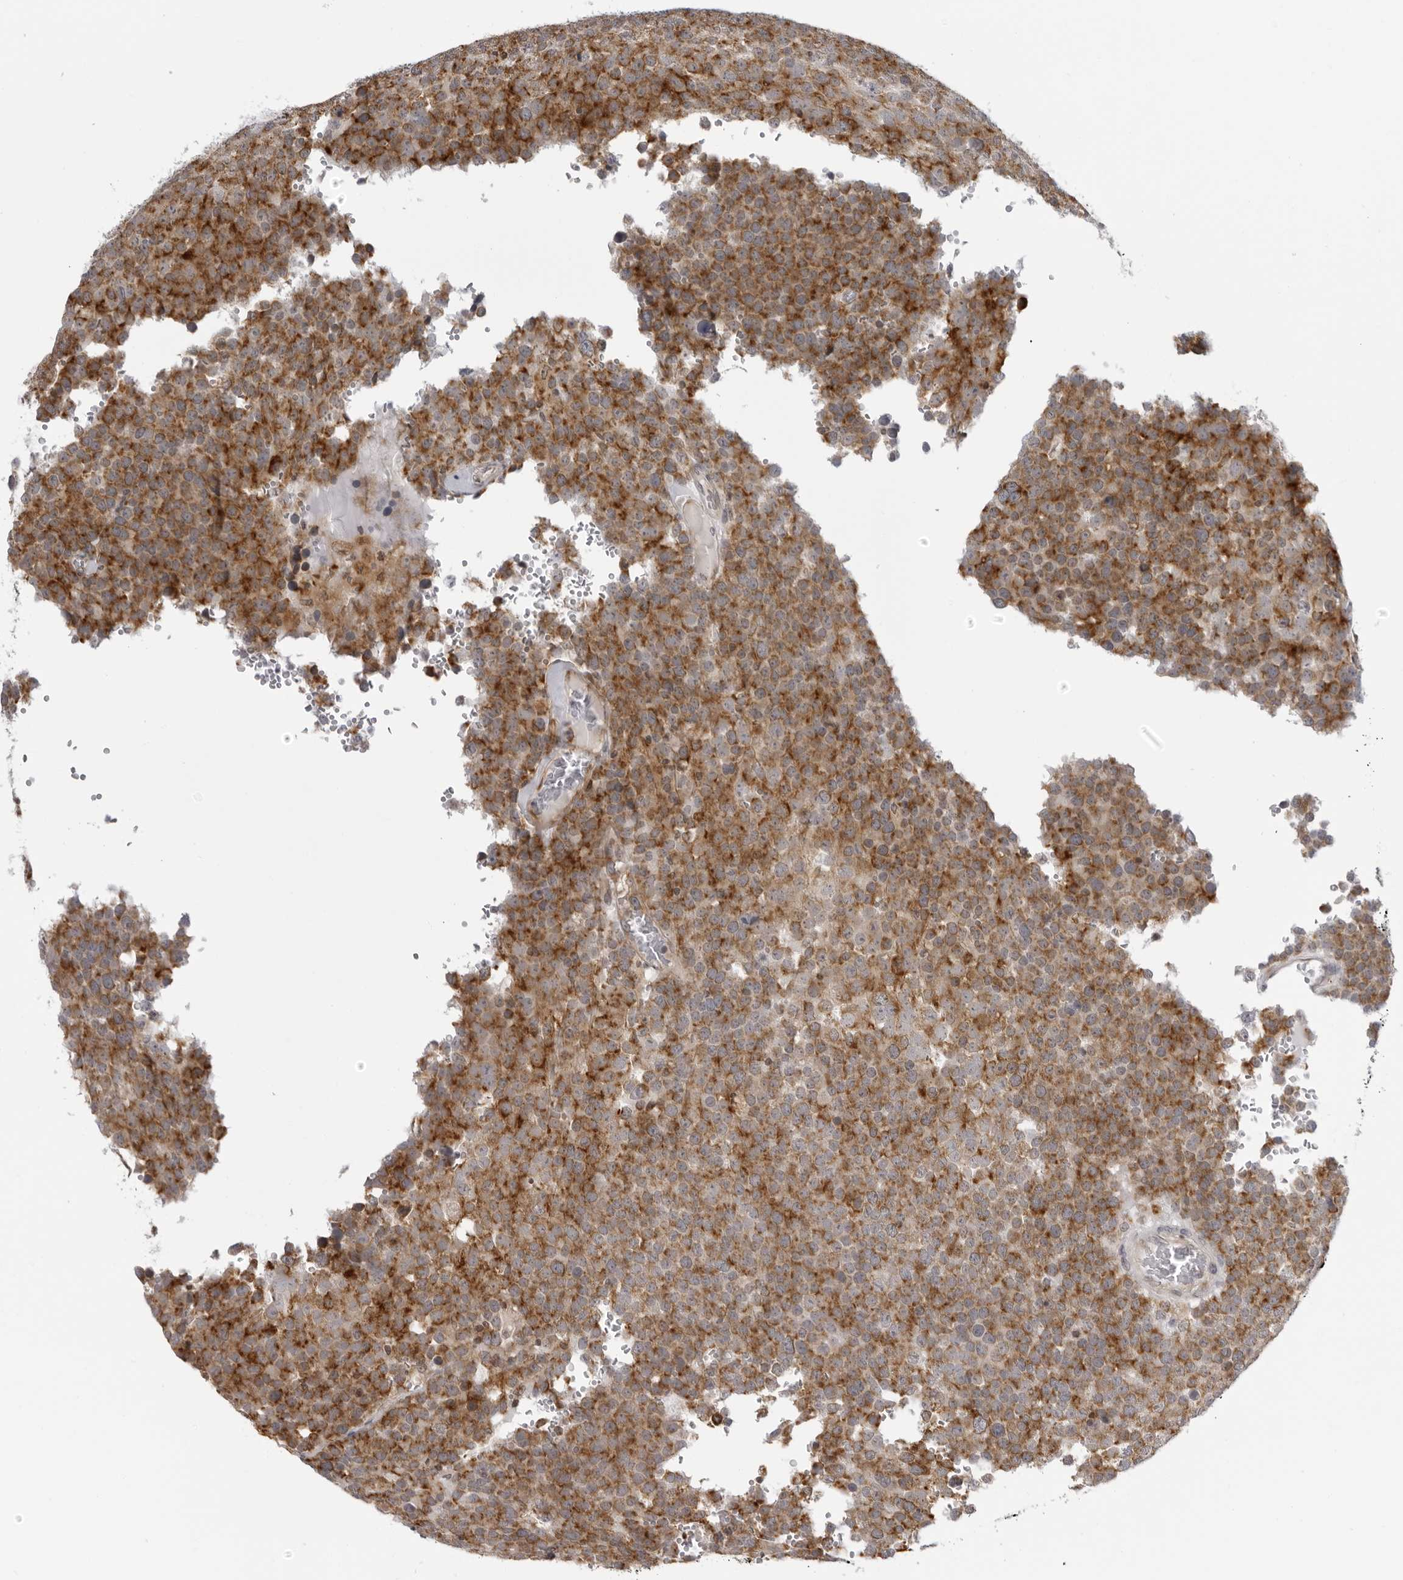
{"staining": {"intensity": "moderate", "quantity": ">75%", "location": "cytoplasmic/membranous"}, "tissue": "testis cancer", "cell_type": "Tumor cells", "image_type": "cancer", "snomed": [{"axis": "morphology", "description": "Seminoma, NOS"}, {"axis": "topography", "description": "Testis"}], "caption": "Seminoma (testis) stained for a protein exhibits moderate cytoplasmic/membranous positivity in tumor cells. The staining was performed using DAB, with brown indicating positive protein expression. Nuclei are stained blue with hematoxylin.", "gene": "MRPS15", "patient": {"sex": "male", "age": 71}}